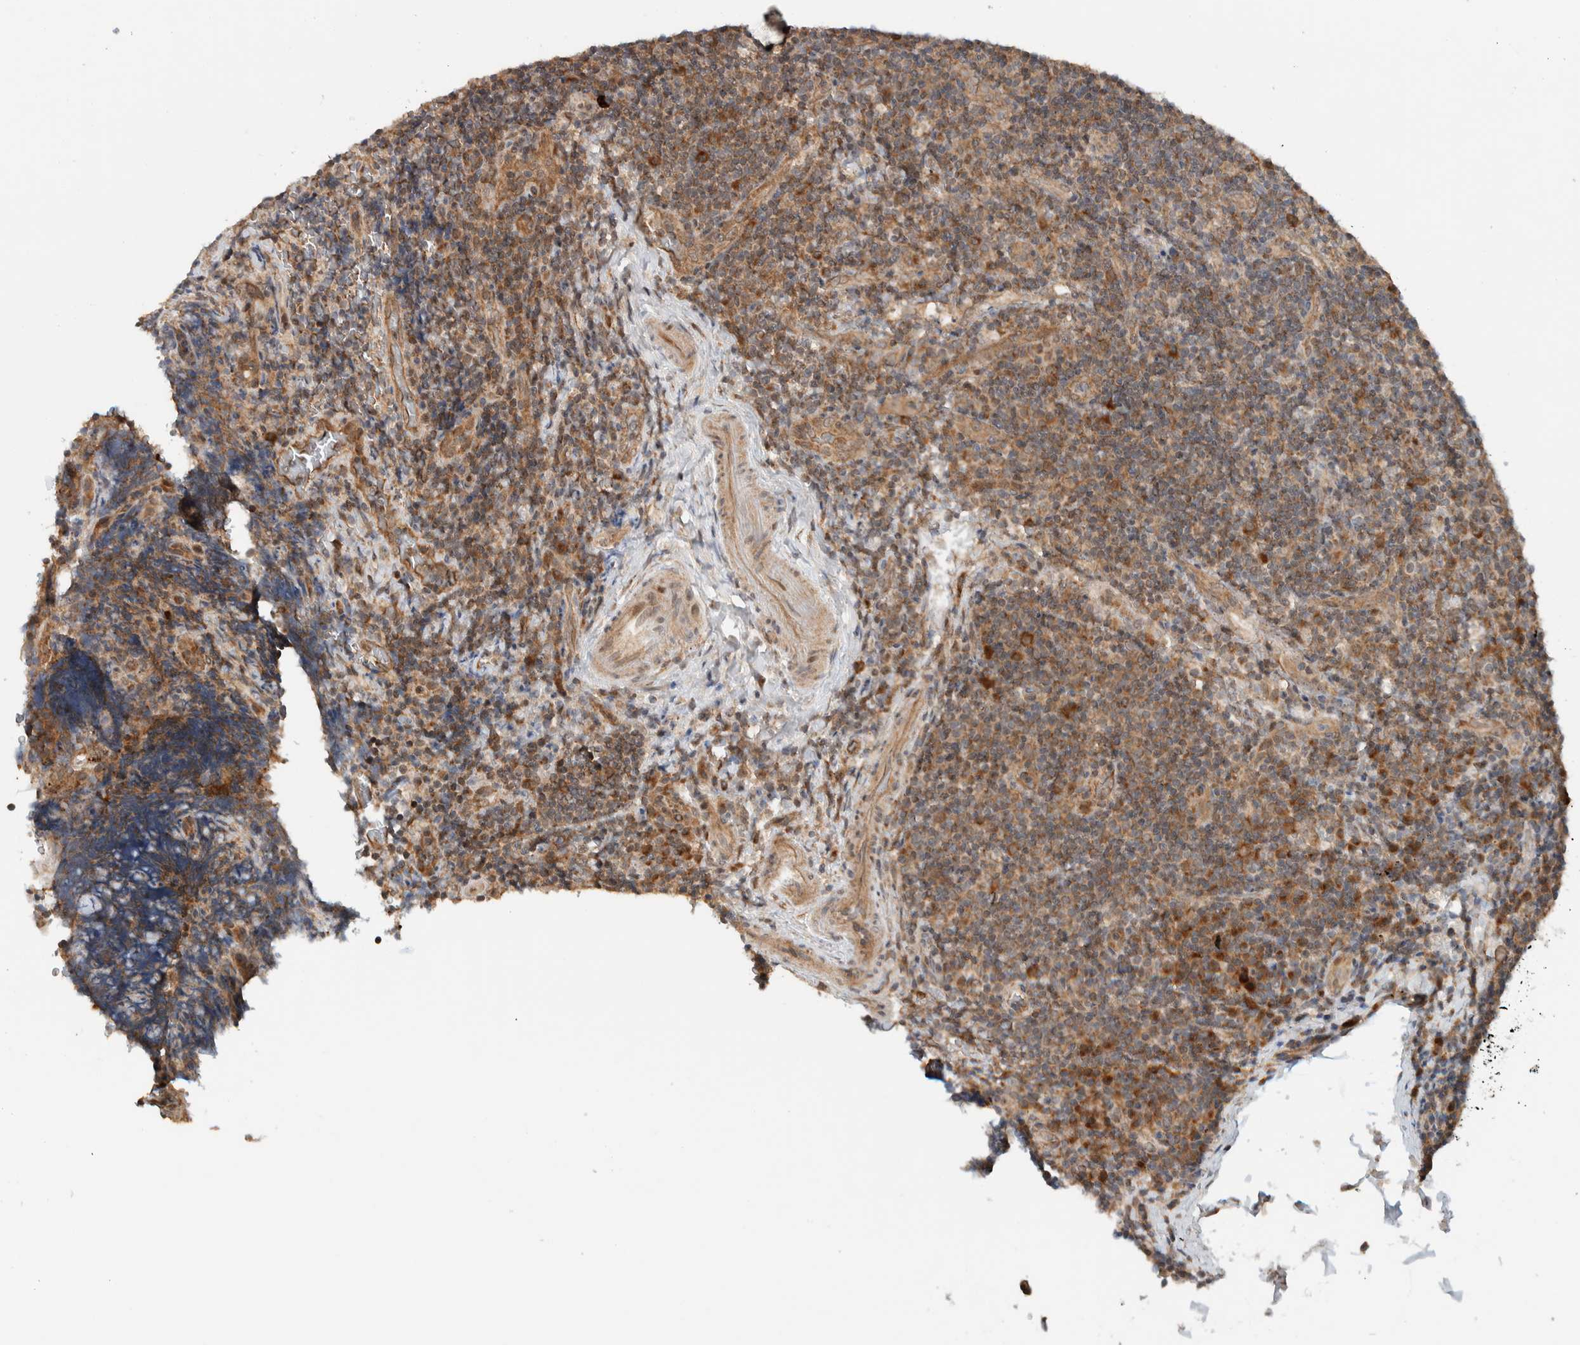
{"staining": {"intensity": "weak", "quantity": "25%-75%", "location": "cytoplasmic/membranous"}, "tissue": "lymphoma", "cell_type": "Tumor cells", "image_type": "cancer", "snomed": [{"axis": "morphology", "description": "Malignant lymphoma, non-Hodgkin's type, High grade"}, {"axis": "topography", "description": "Tonsil"}], "caption": "Immunohistochemistry (IHC) histopathology image of human lymphoma stained for a protein (brown), which reveals low levels of weak cytoplasmic/membranous positivity in about 25%-75% of tumor cells.", "gene": "KLHL6", "patient": {"sex": "female", "age": 36}}